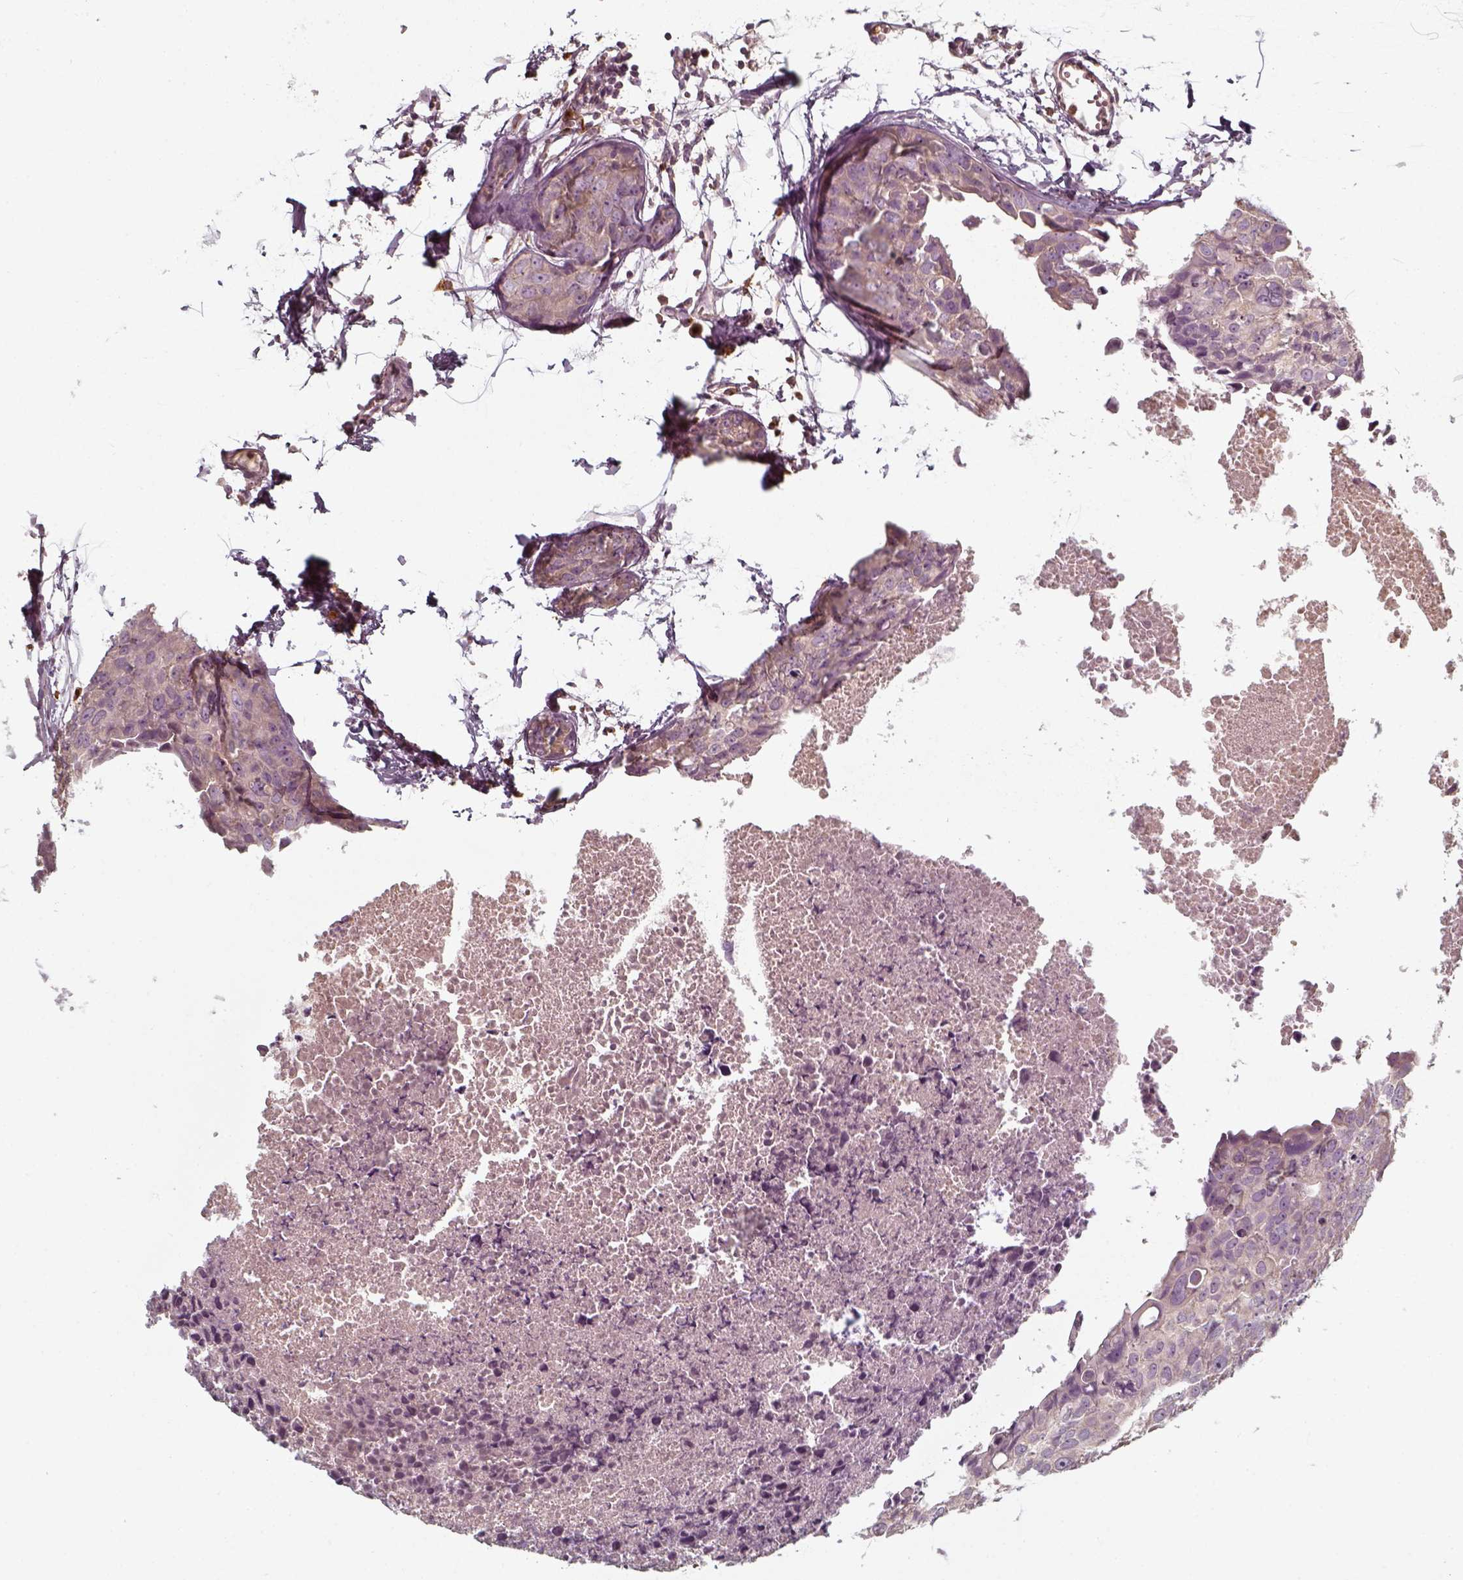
{"staining": {"intensity": "weak", "quantity": "25%-75%", "location": "cytoplasmic/membranous"}, "tissue": "breast cancer", "cell_type": "Tumor cells", "image_type": "cancer", "snomed": [{"axis": "morphology", "description": "Duct carcinoma"}, {"axis": "topography", "description": "Breast"}], "caption": "Immunohistochemical staining of human breast cancer demonstrates weak cytoplasmic/membranous protein positivity in about 25%-75% of tumor cells.", "gene": "UNC13D", "patient": {"sex": "female", "age": 38}}